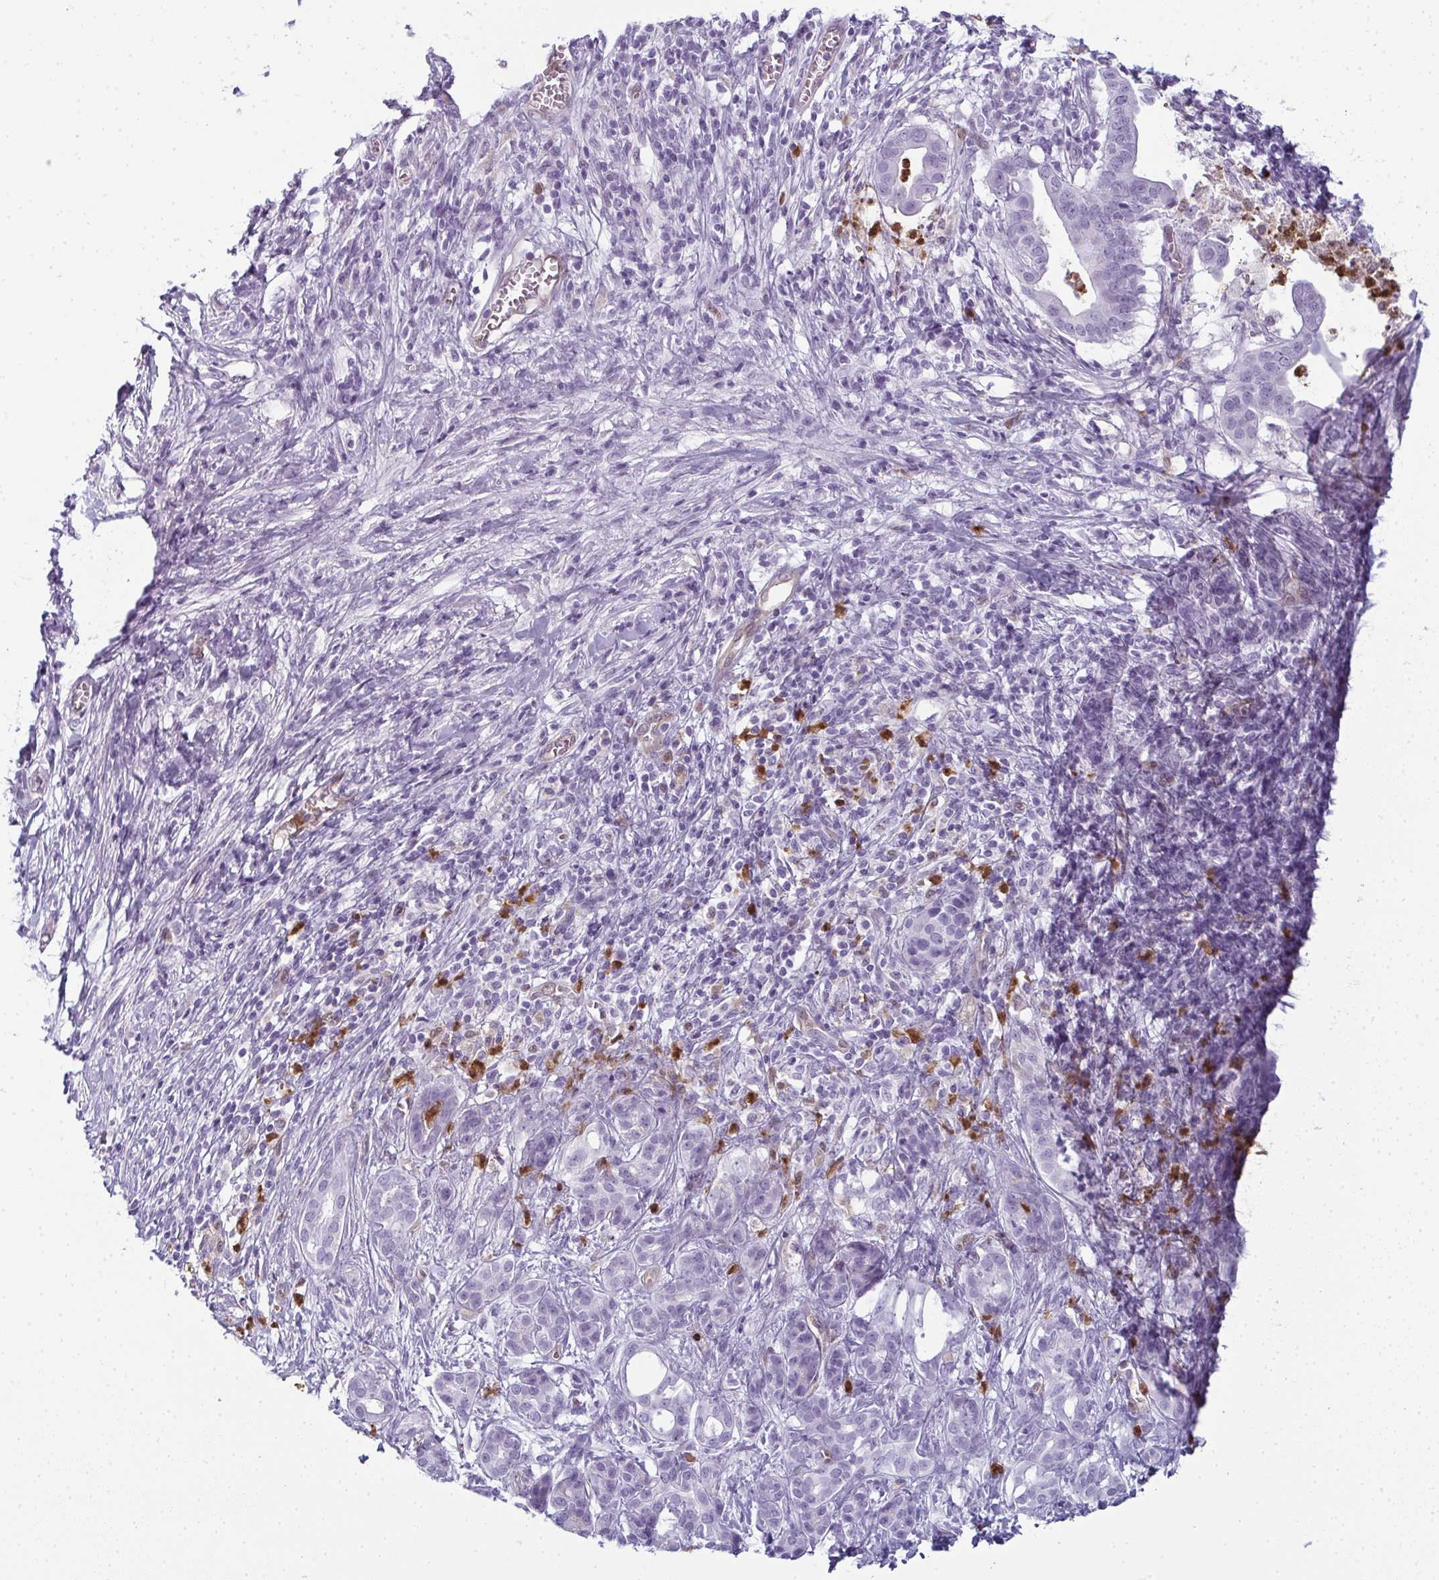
{"staining": {"intensity": "negative", "quantity": "none", "location": "none"}, "tissue": "pancreatic cancer", "cell_type": "Tumor cells", "image_type": "cancer", "snomed": [{"axis": "morphology", "description": "Adenocarcinoma, NOS"}, {"axis": "topography", "description": "Pancreas"}], "caption": "IHC of human pancreatic cancer (adenocarcinoma) shows no staining in tumor cells. (IHC, brightfield microscopy, high magnification).", "gene": "CDA", "patient": {"sex": "male", "age": 61}}